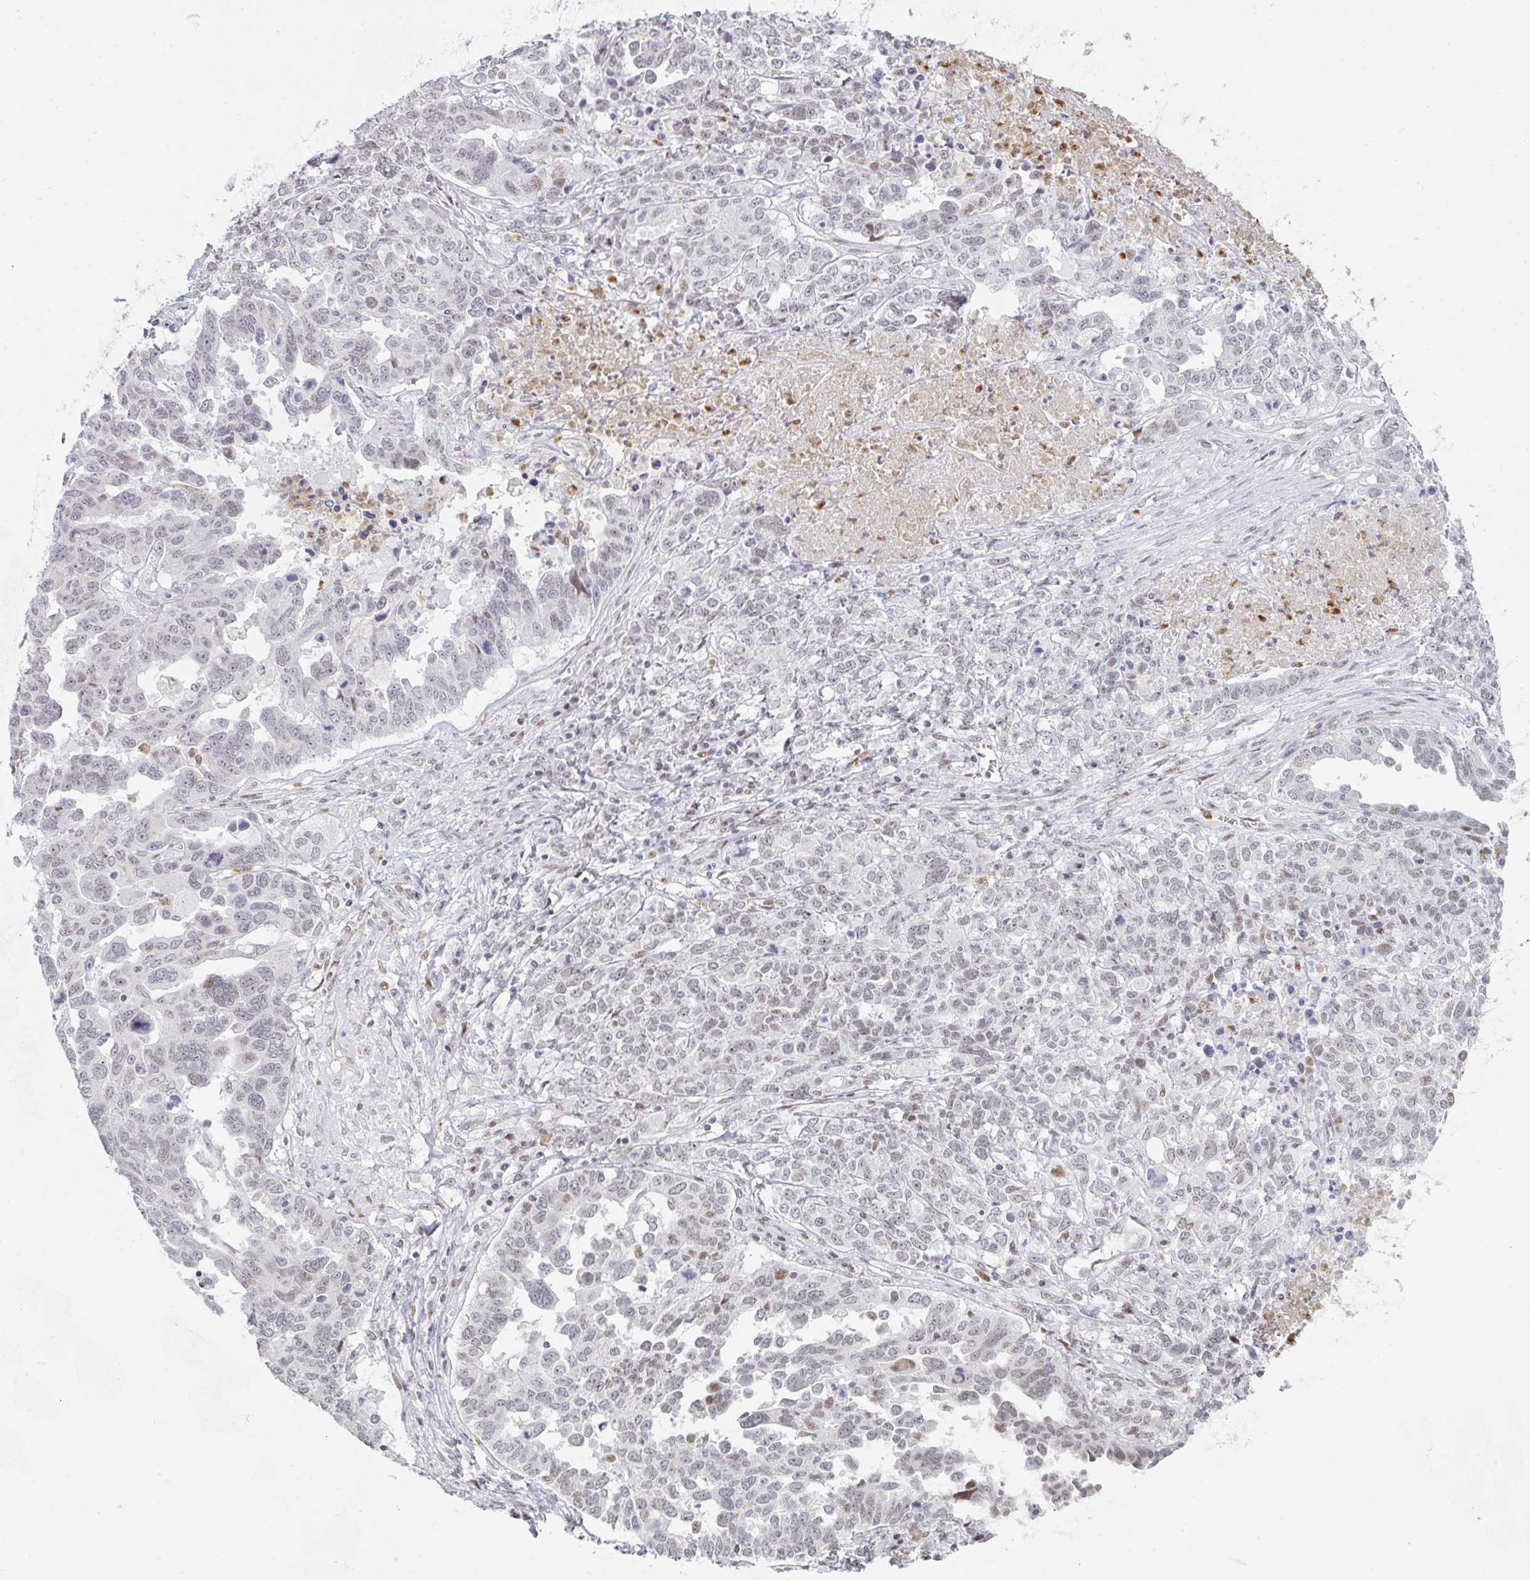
{"staining": {"intensity": "moderate", "quantity": "<25%", "location": "nuclear"}, "tissue": "ovarian cancer", "cell_type": "Tumor cells", "image_type": "cancer", "snomed": [{"axis": "morphology", "description": "Carcinoma, endometroid"}, {"axis": "topography", "description": "Ovary"}], "caption": "Ovarian endometroid carcinoma stained with a protein marker demonstrates moderate staining in tumor cells.", "gene": "LIN54", "patient": {"sex": "female", "age": 62}}